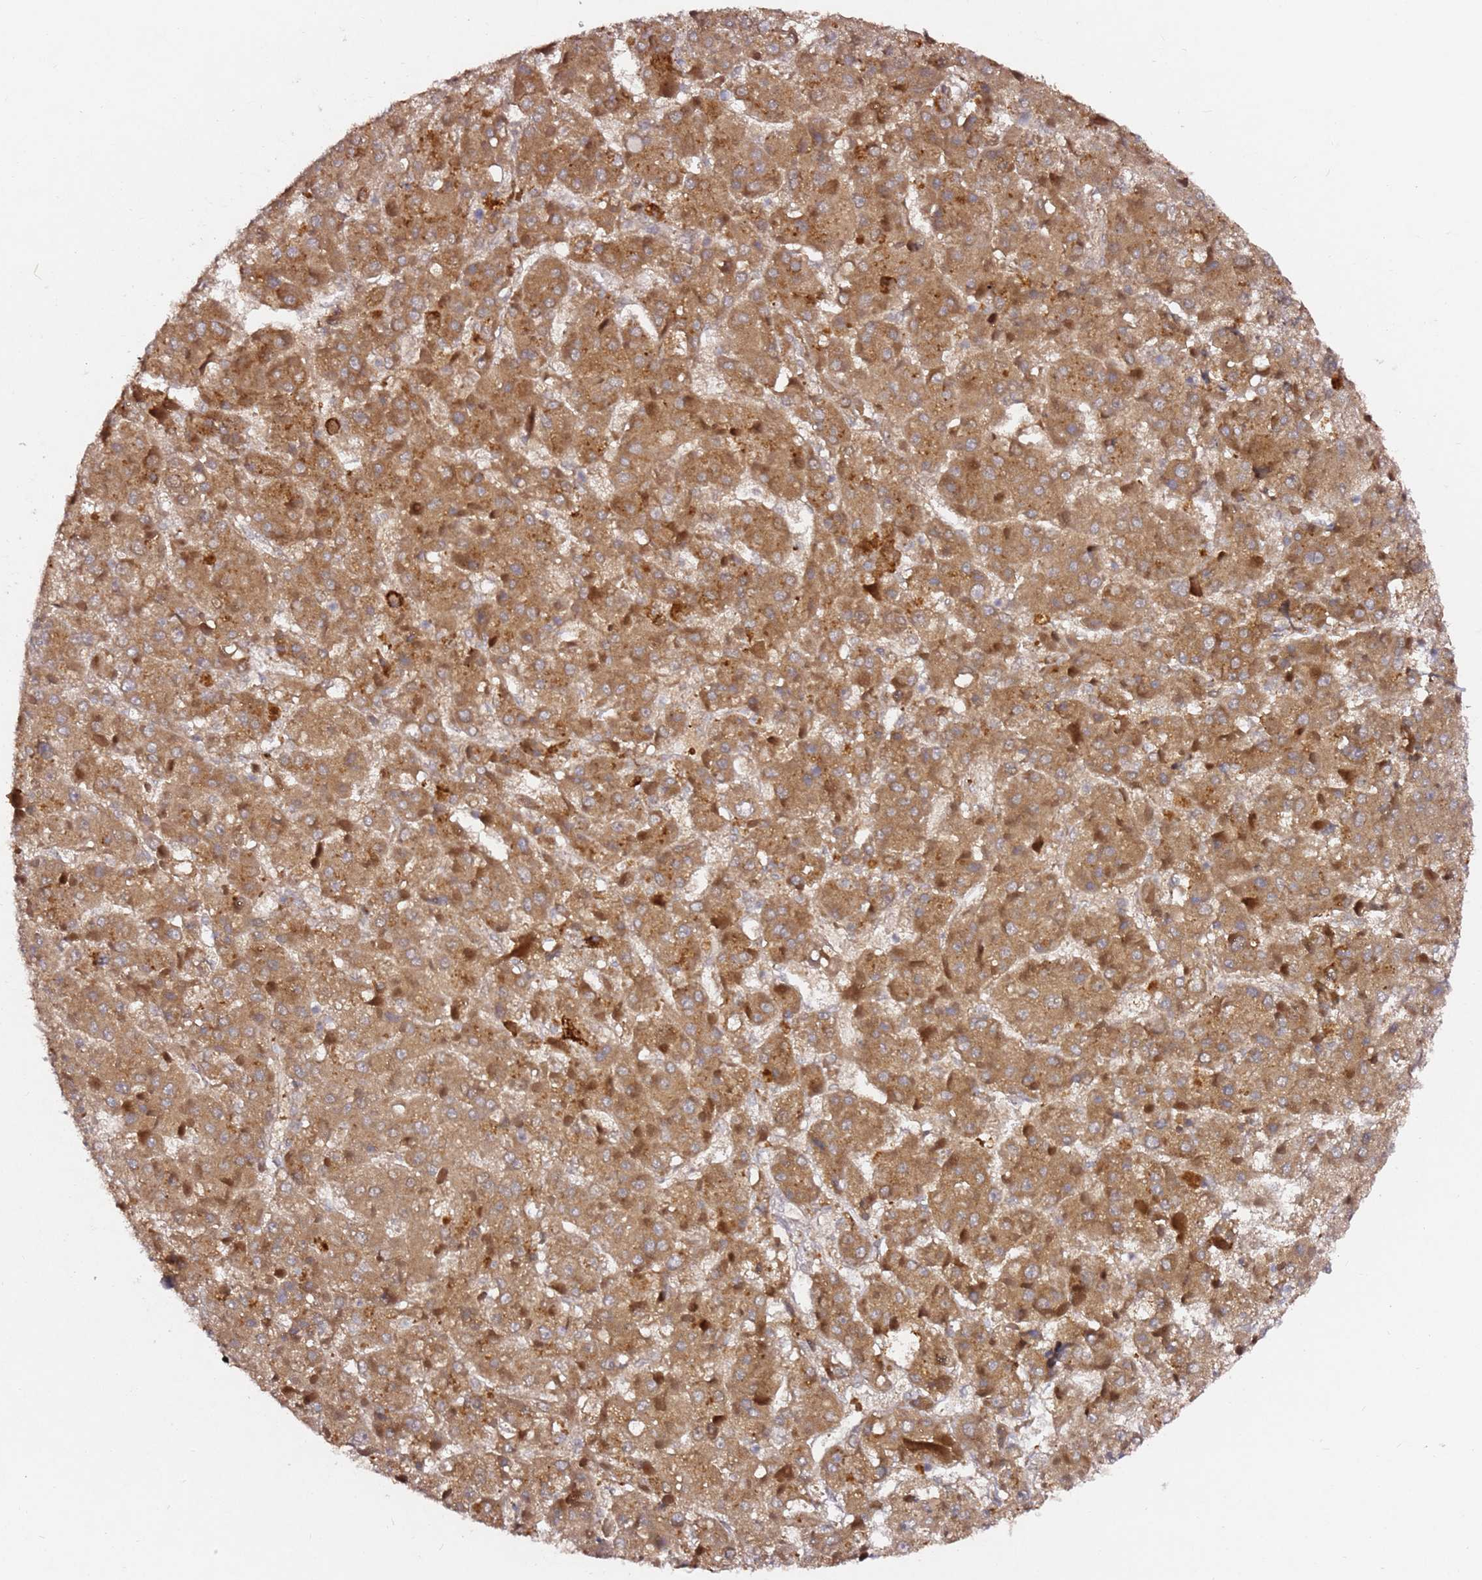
{"staining": {"intensity": "moderate", "quantity": ">75%", "location": "cytoplasmic/membranous"}, "tissue": "liver cancer", "cell_type": "Tumor cells", "image_type": "cancer", "snomed": [{"axis": "morphology", "description": "Carcinoma, Hepatocellular, NOS"}, {"axis": "topography", "description": "Liver"}], "caption": "Protein expression analysis of liver cancer exhibits moderate cytoplasmic/membranous positivity in about >75% of tumor cells.", "gene": "ALG11", "patient": {"sex": "female", "age": 73}}